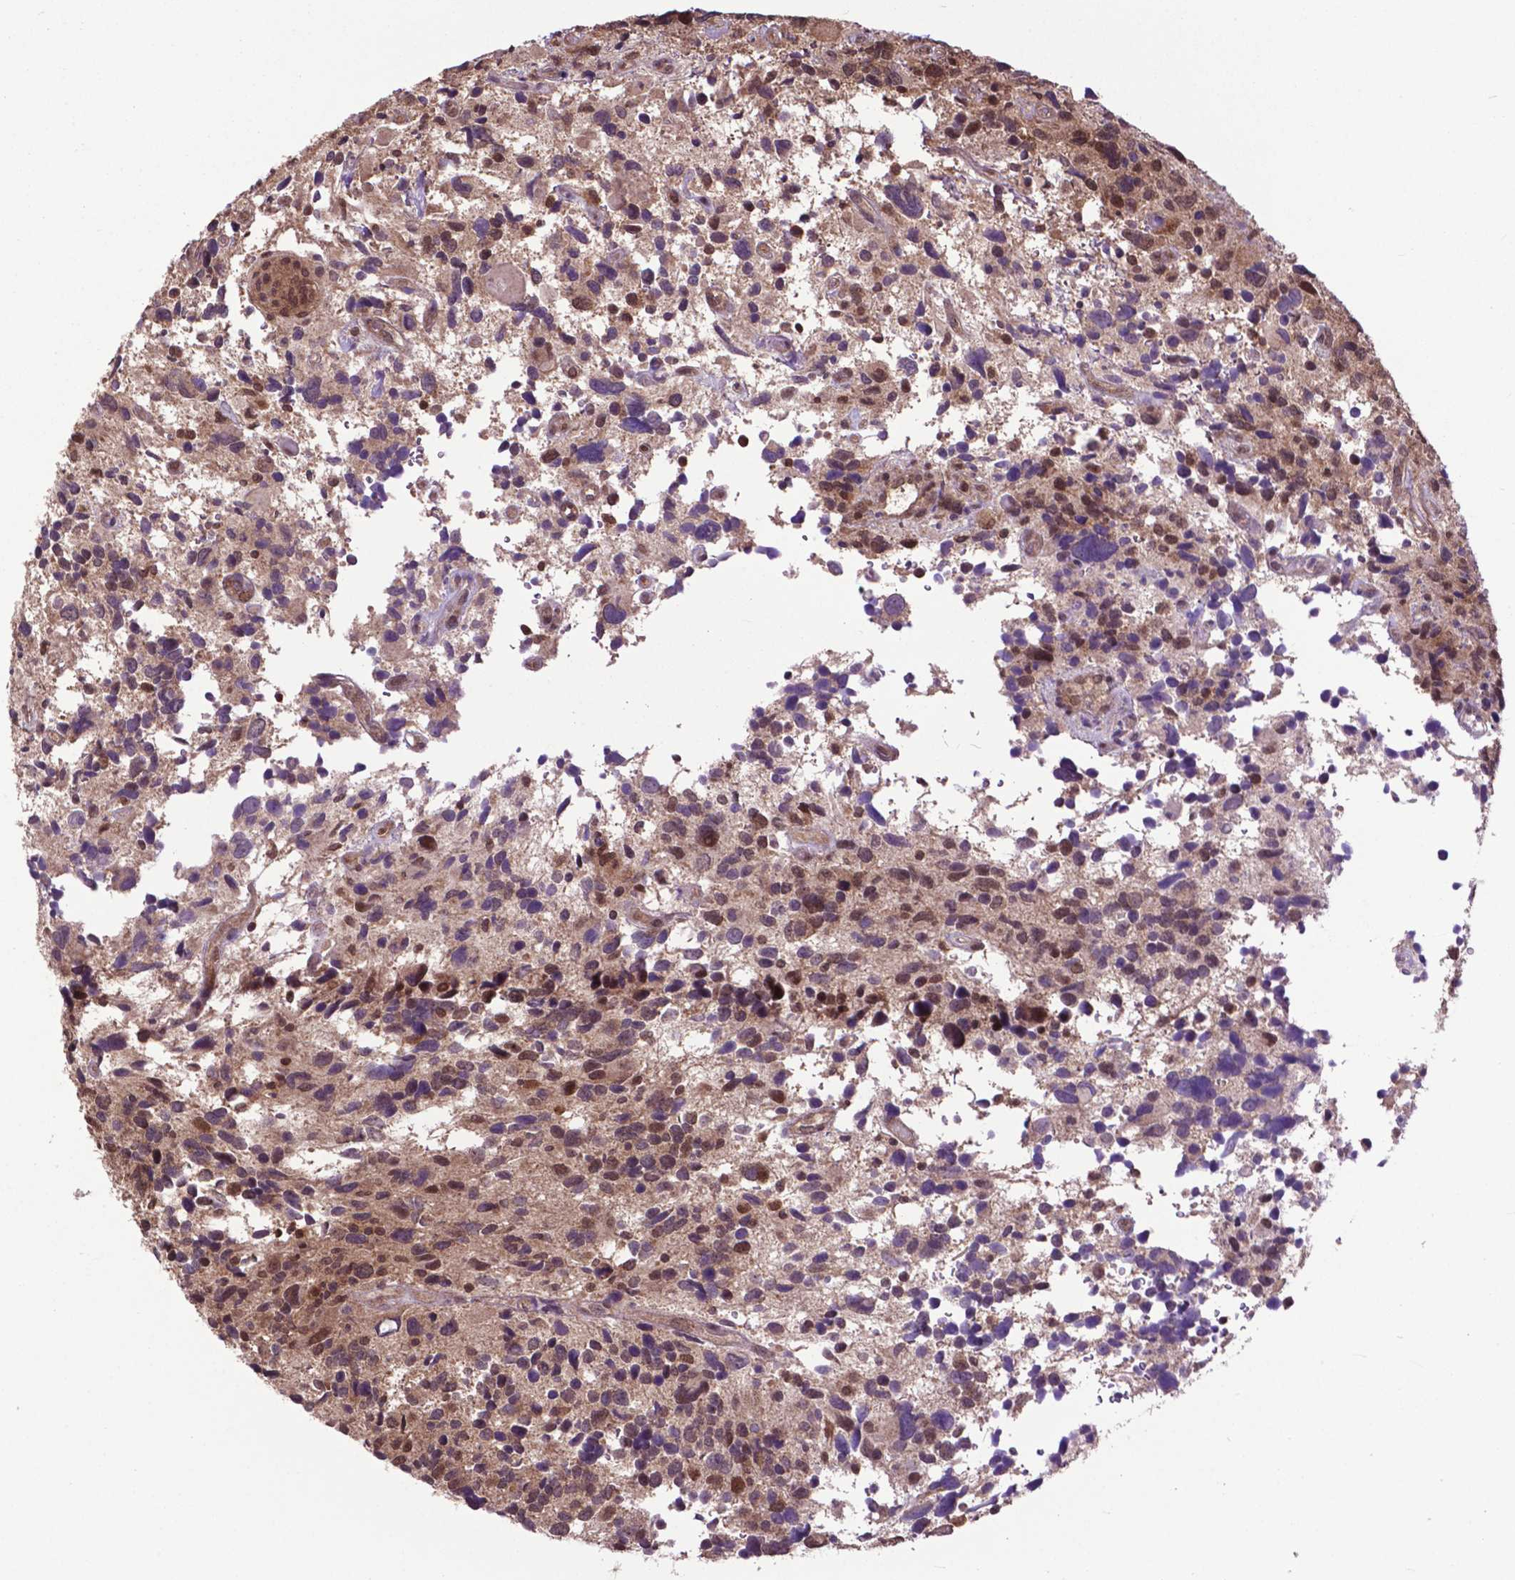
{"staining": {"intensity": "moderate", "quantity": "25%-75%", "location": "nuclear"}, "tissue": "glioma", "cell_type": "Tumor cells", "image_type": "cancer", "snomed": [{"axis": "morphology", "description": "Glioma, malignant, High grade"}, {"axis": "topography", "description": "Brain"}], "caption": "A medium amount of moderate nuclear positivity is appreciated in about 25%-75% of tumor cells in malignant glioma (high-grade) tissue. (brown staining indicates protein expression, while blue staining denotes nuclei).", "gene": "OTUB1", "patient": {"sex": "male", "age": 46}}